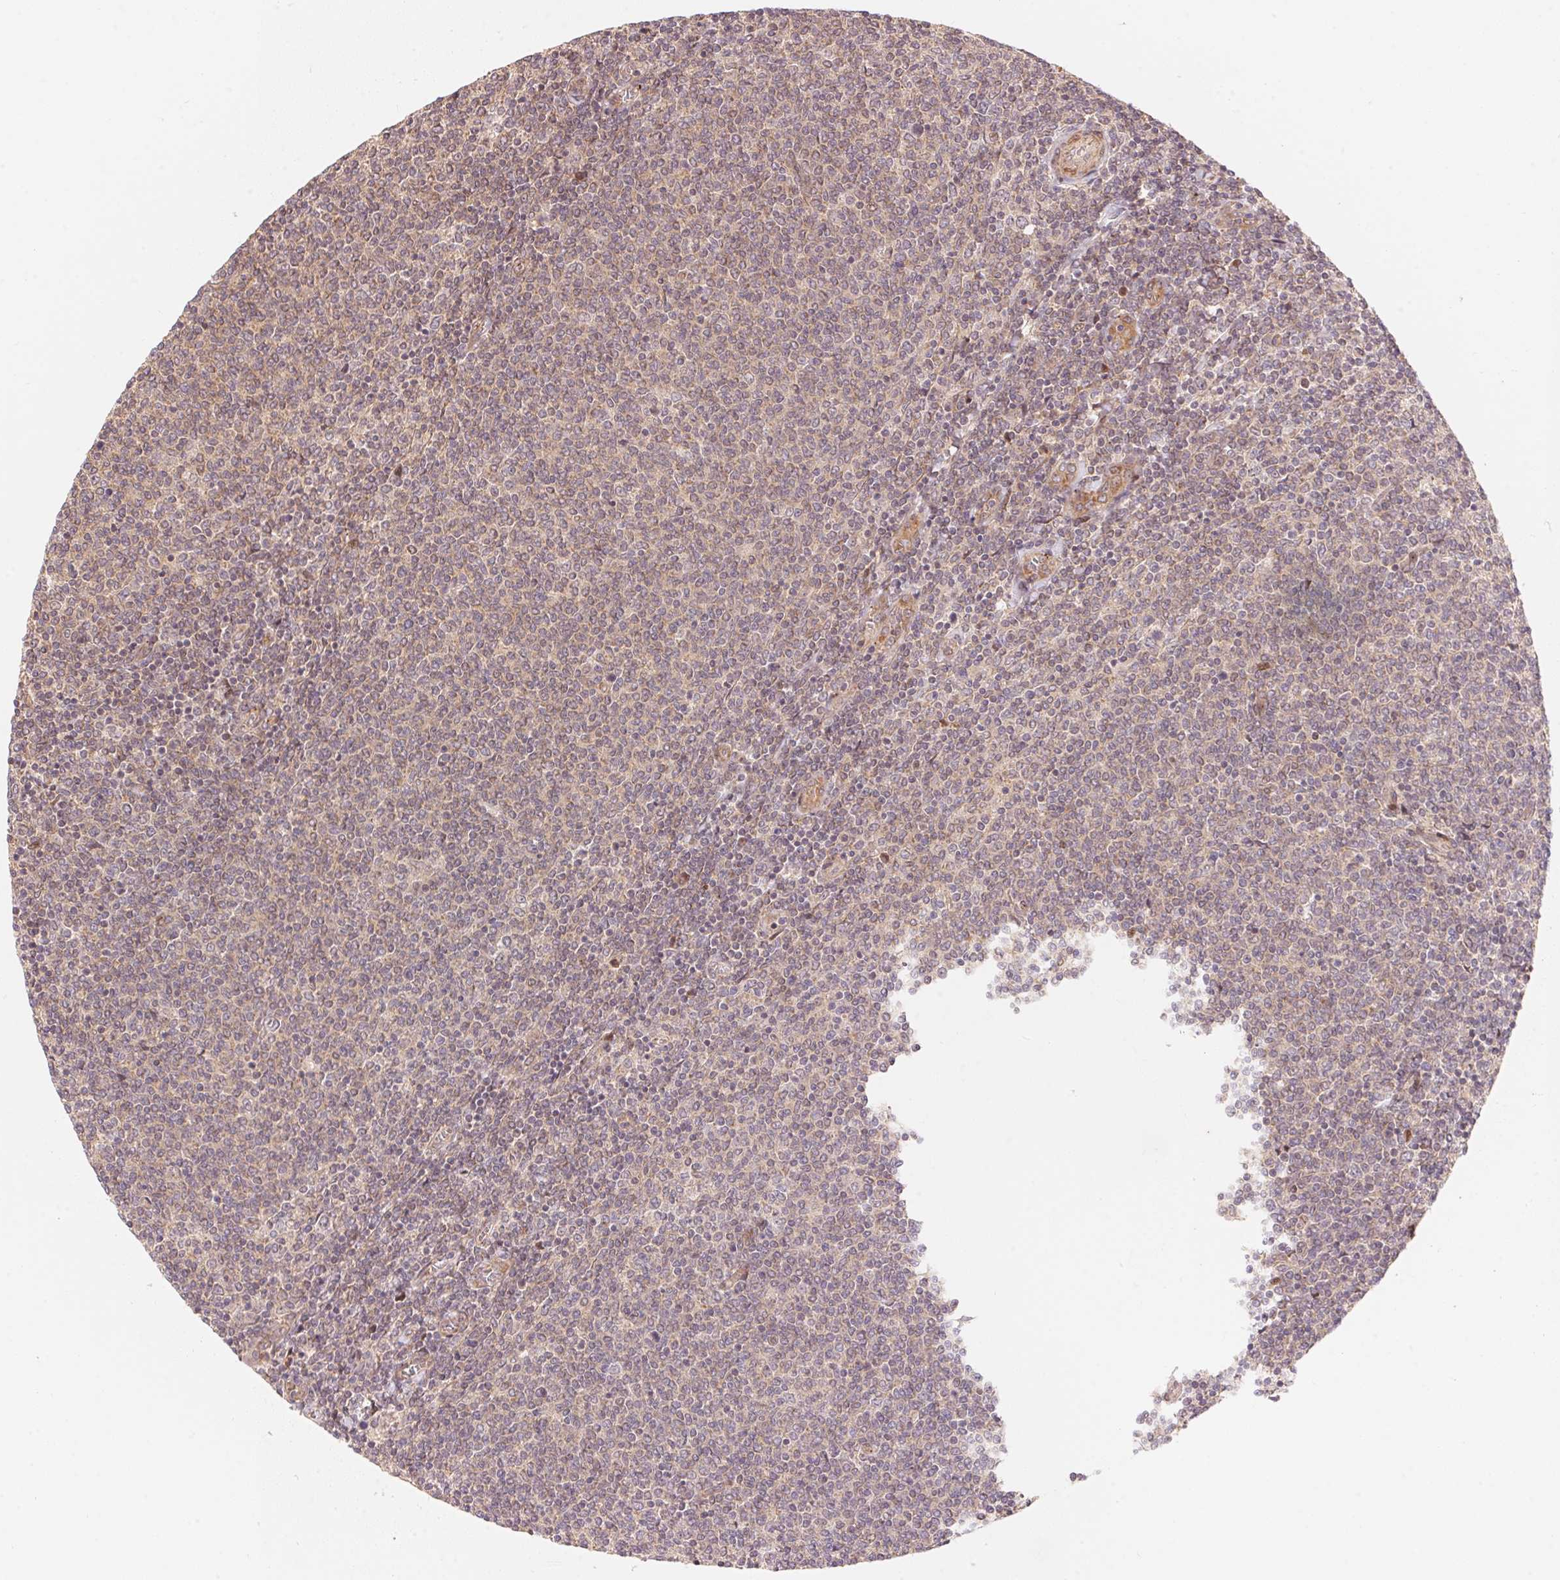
{"staining": {"intensity": "weak", "quantity": "<25%", "location": "cytoplasmic/membranous"}, "tissue": "lymphoma", "cell_type": "Tumor cells", "image_type": "cancer", "snomed": [{"axis": "morphology", "description": "Malignant lymphoma, non-Hodgkin's type, Low grade"}, {"axis": "topography", "description": "Lymph node"}], "caption": "The immunohistochemistry (IHC) image has no significant positivity in tumor cells of lymphoma tissue.", "gene": "TNIP2", "patient": {"sex": "male", "age": 52}}